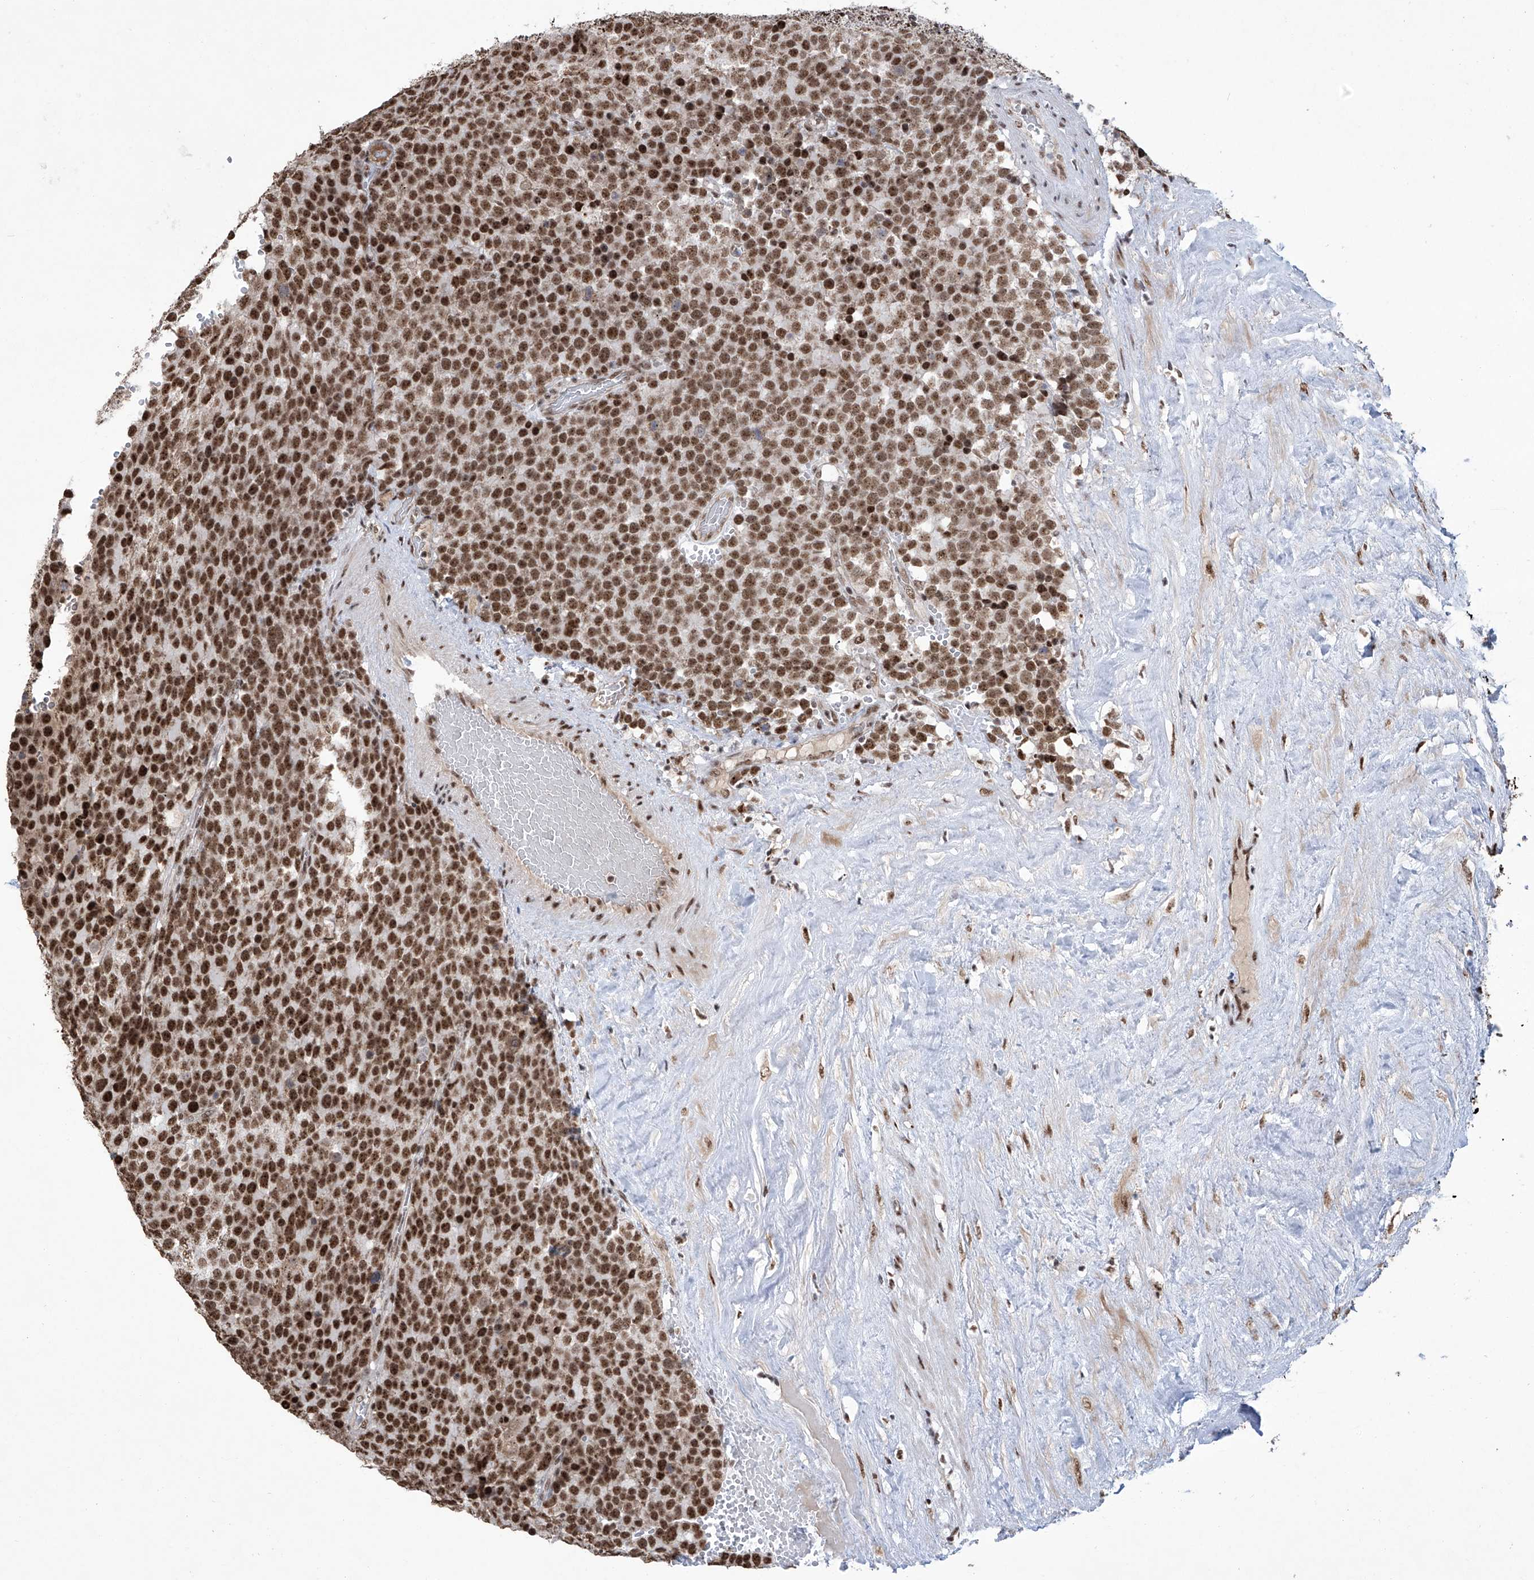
{"staining": {"intensity": "strong", "quantity": ">75%", "location": "nuclear"}, "tissue": "testis cancer", "cell_type": "Tumor cells", "image_type": "cancer", "snomed": [{"axis": "morphology", "description": "Seminoma, NOS"}, {"axis": "topography", "description": "Testis"}], "caption": "IHC of seminoma (testis) demonstrates high levels of strong nuclear staining in approximately >75% of tumor cells.", "gene": "FBXL4", "patient": {"sex": "male", "age": 71}}